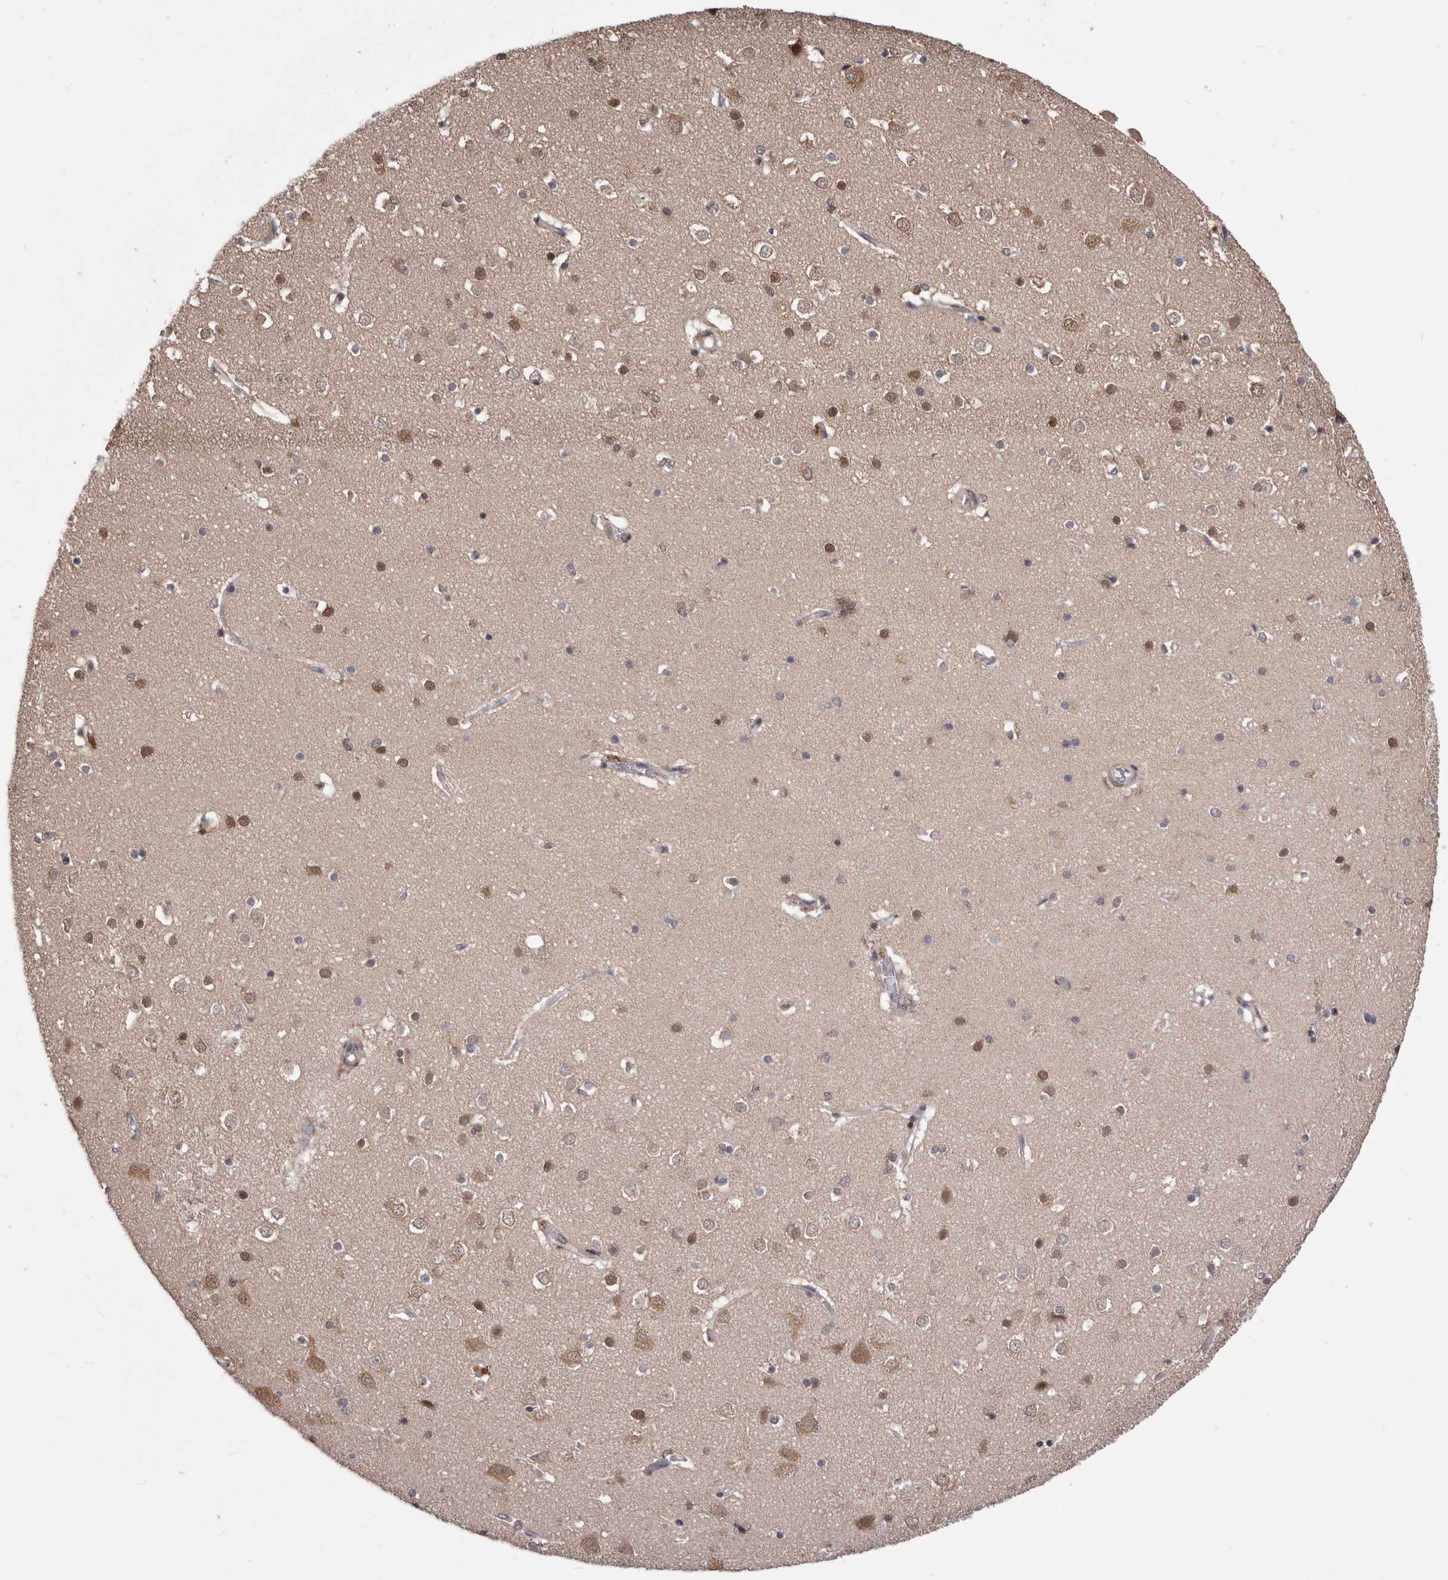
{"staining": {"intensity": "negative", "quantity": "none", "location": "none"}, "tissue": "cerebral cortex", "cell_type": "Endothelial cells", "image_type": "normal", "snomed": [{"axis": "morphology", "description": "Normal tissue, NOS"}, {"axis": "topography", "description": "Cerebral cortex"}], "caption": "Photomicrograph shows no significant protein positivity in endothelial cells of normal cerebral cortex.", "gene": "CELF3", "patient": {"sex": "male", "age": 54}}